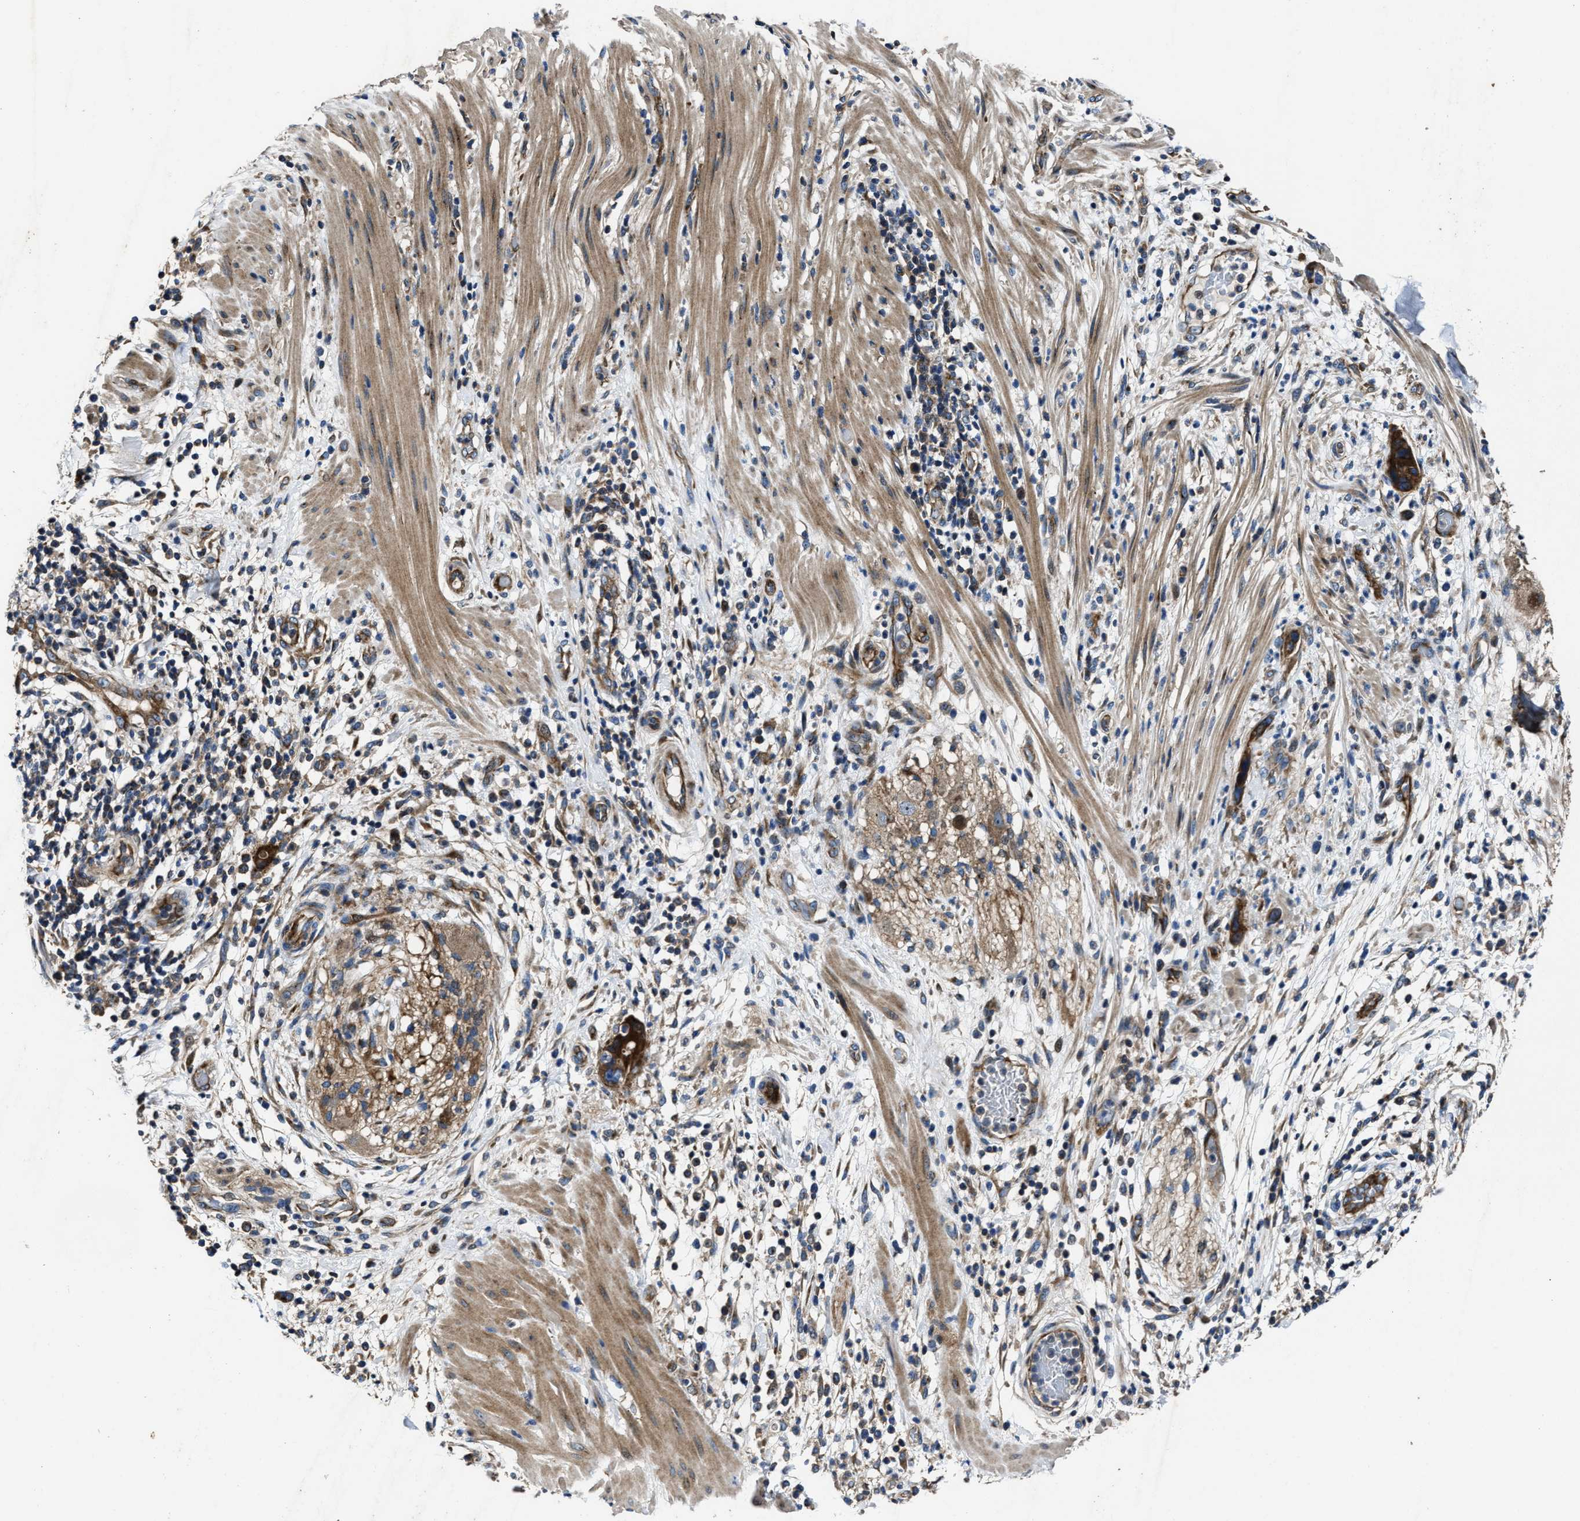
{"staining": {"intensity": "strong", "quantity": ">75%", "location": "cytoplasmic/membranous"}, "tissue": "pancreatic cancer", "cell_type": "Tumor cells", "image_type": "cancer", "snomed": [{"axis": "morphology", "description": "Adenocarcinoma, NOS"}, {"axis": "topography", "description": "Pancreas"}], "caption": "This is an image of immunohistochemistry (IHC) staining of pancreatic adenocarcinoma, which shows strong staining in the cytoplasmic/membranous of tumor cells.", "gene": "PTAR1", "patient": {"sex": "female", "age": 71}}